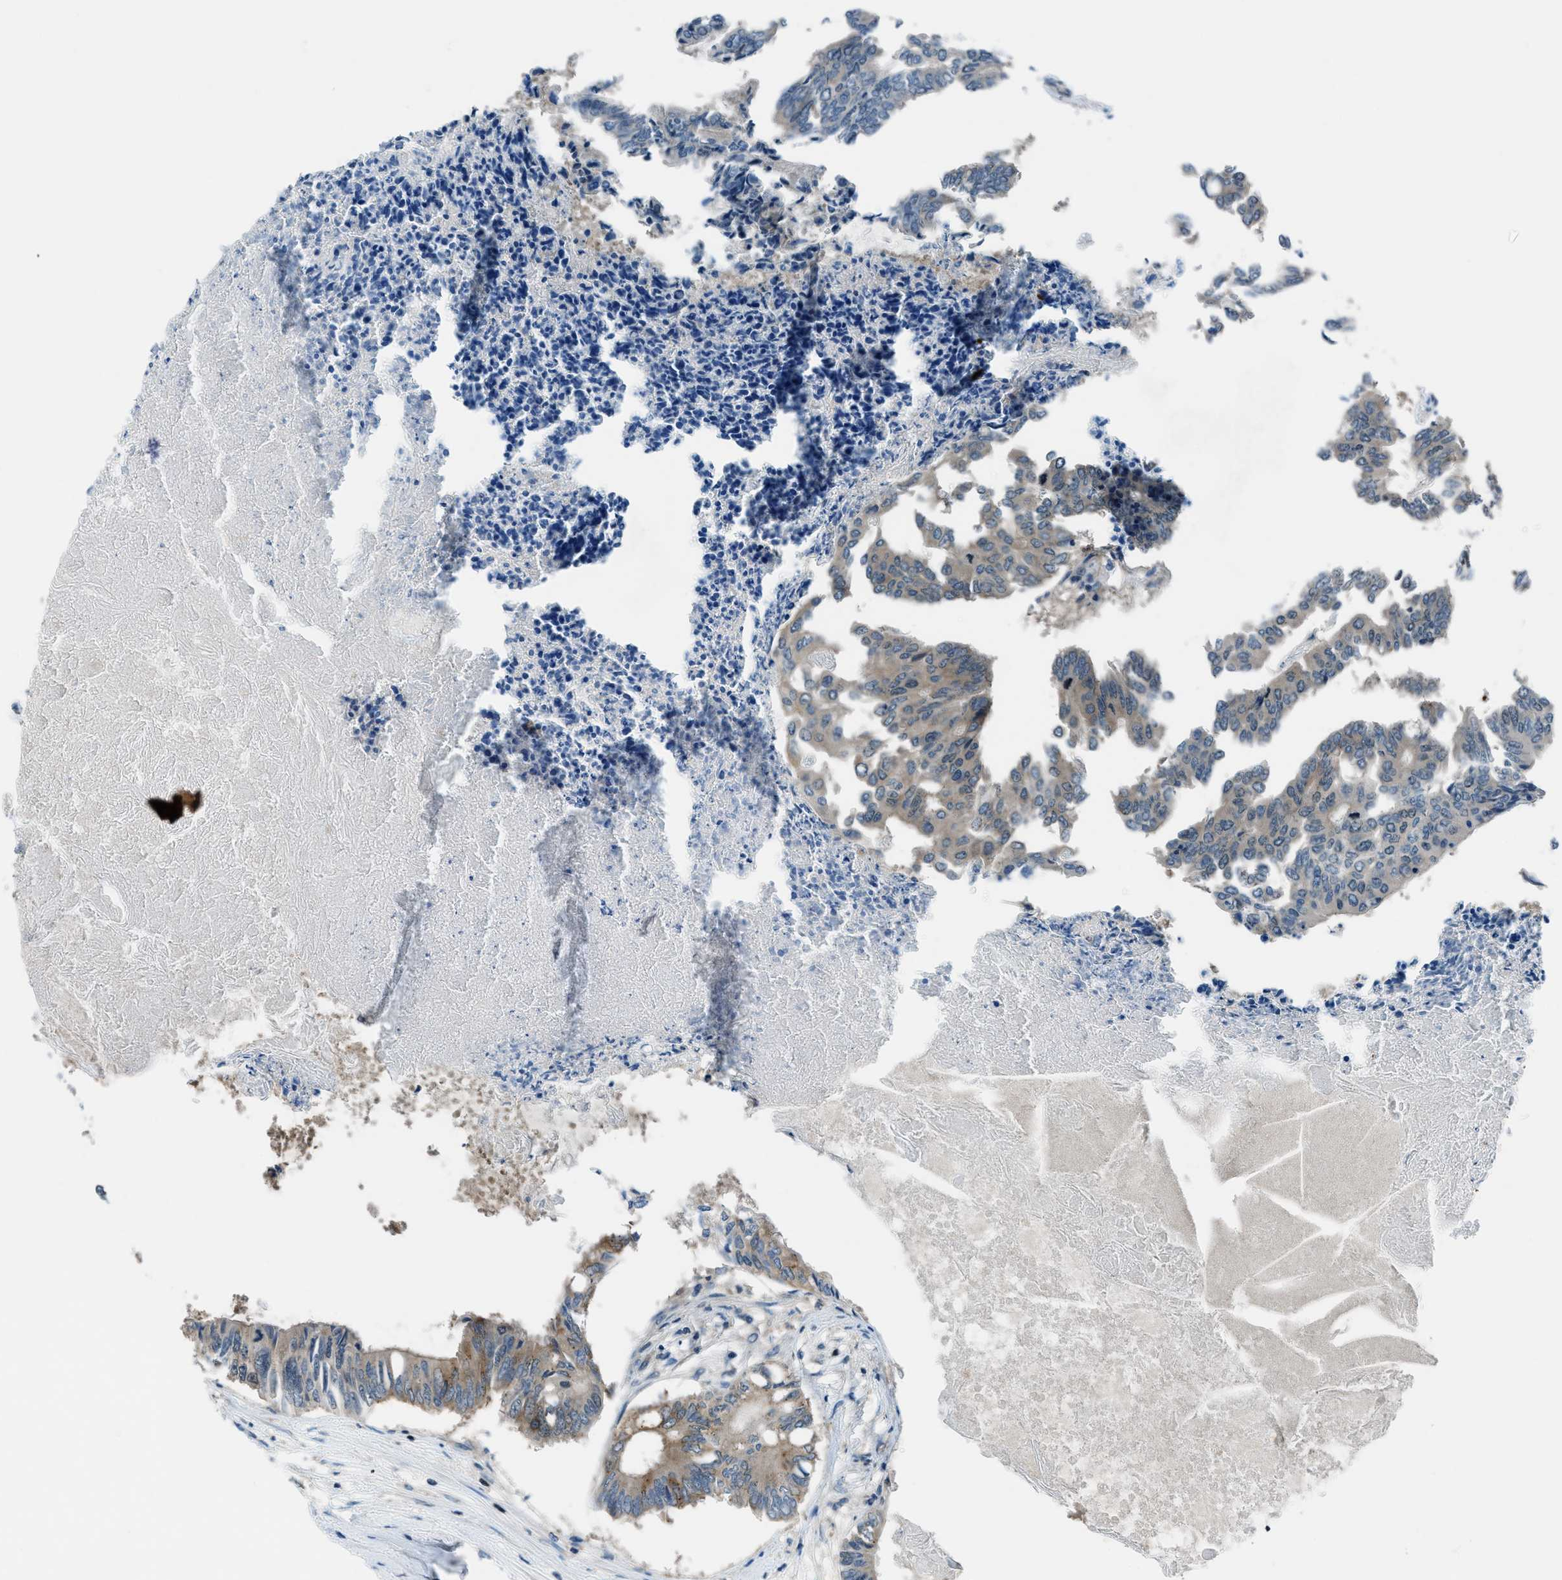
{"staining": {"intensity": "weak", "quantity": "25%-75%", "location": "cytoplasmic/membranous"}, "tissue": "colorectal cancer", "cell_type": "Tumor cells", "image_type": "cancer", "snomed": [{"axis": "morphology", "description": "Adenocarcinoma, NOS"}, {"axis": "topography", "description": "Rectum"}], "caption": "Weak cytoplasmic/membranous expression is identified in approximately 25%-75% of tumor cells in adenocarcinoma (colorectal).", "gene": "ARFGAP2", "patient": {"sex": "male", "age": 63}}